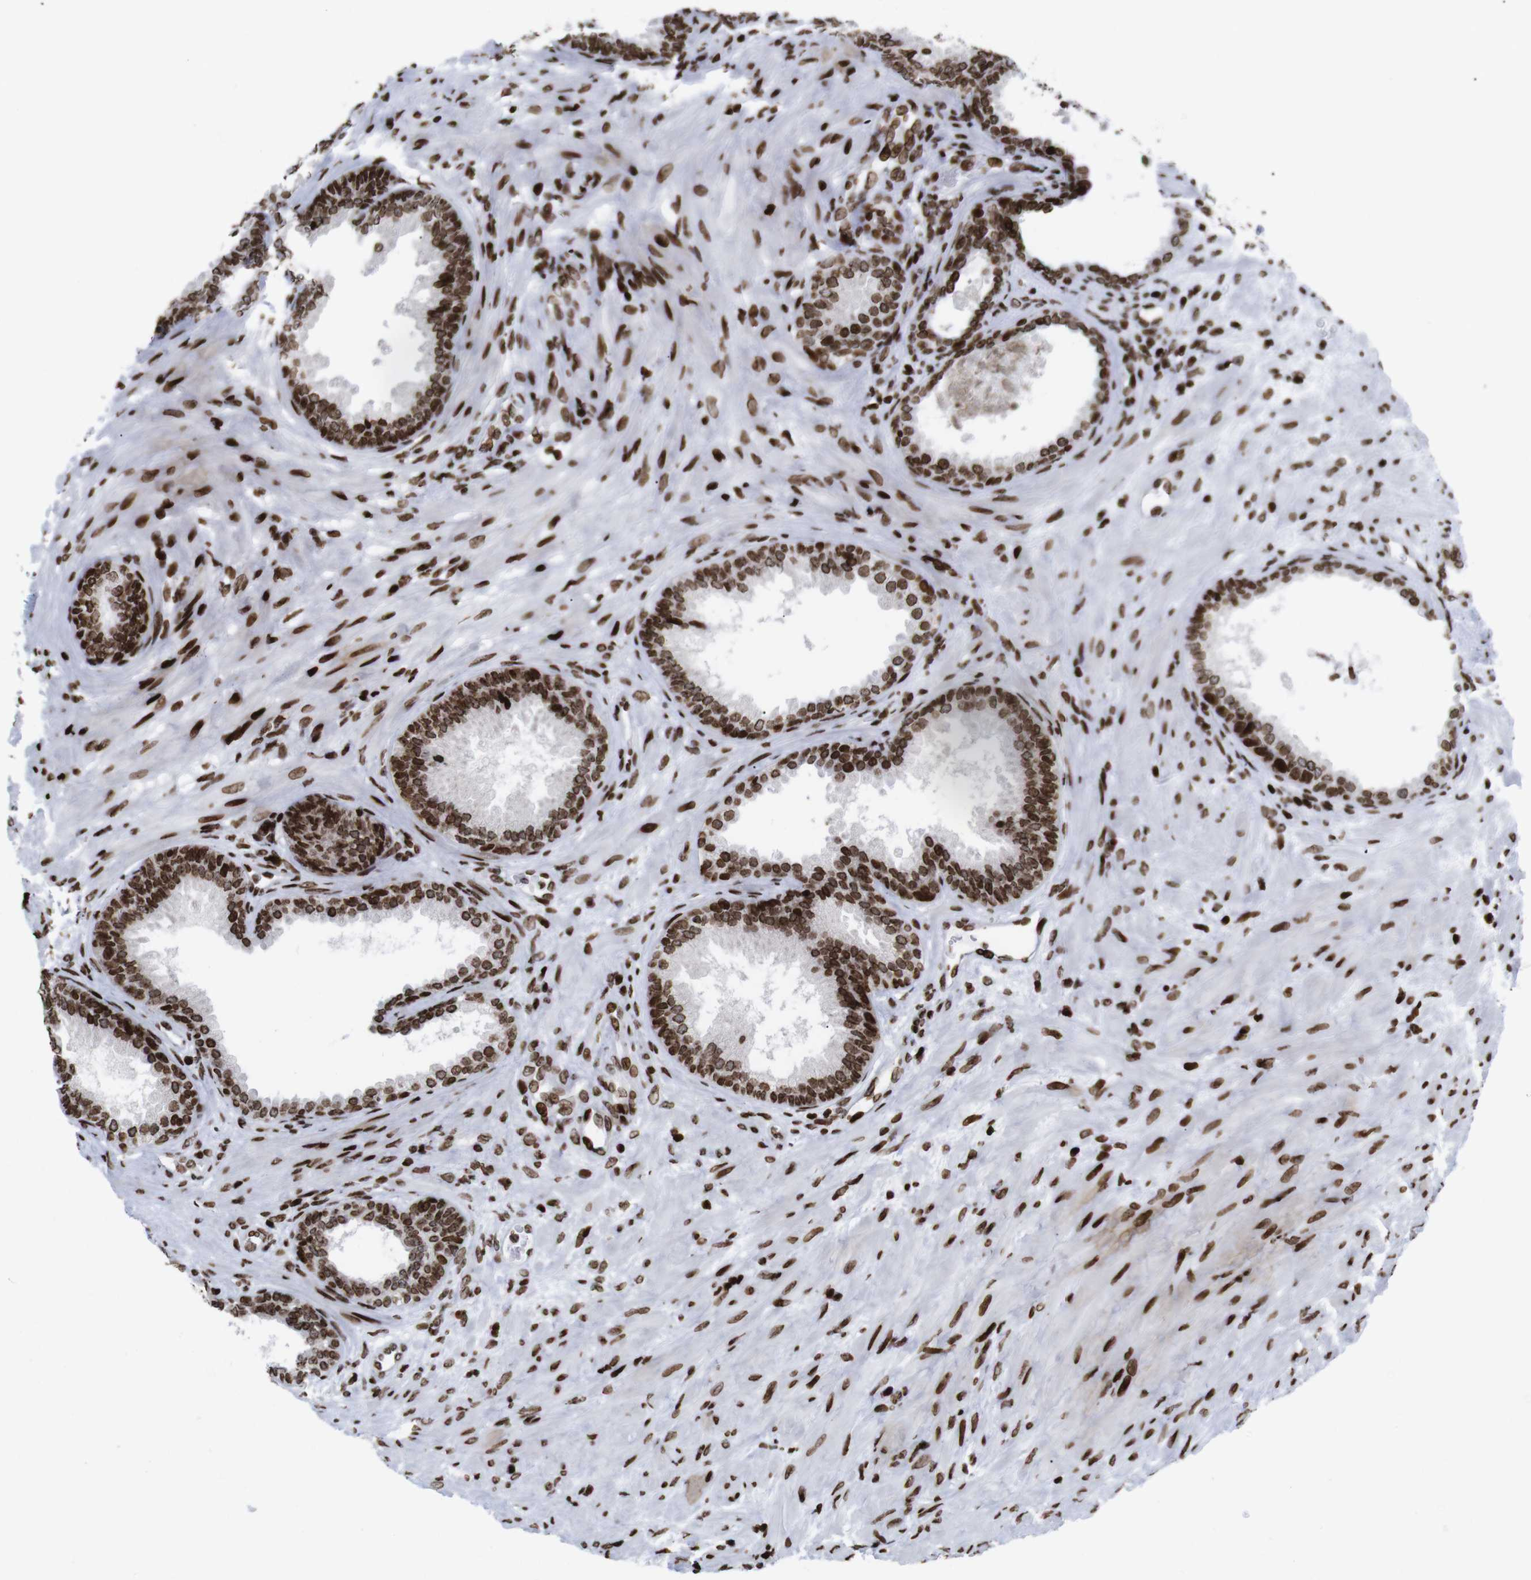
{"staining": {"intensity": "strong", "quantity": ">75%", "location": "nuclear"}, "tissue": "prostate", "cell_type": "Glandular cells", "image_type": "normal", "snomed": [{"axis": "morphology", "description": "Normal tissue, NOS"}, {"axis": "topography", "description": "Prostate"}], "caption": "Protein expression analysis of benign human prostate reveals strong nuclear positivity in about >75% of glandular cells. (DAB (3,3'-diaminobenzidine) IHC, brown staining for protein, blue staining for nuclei).", "gene": "H1", "patient": {"sex": "male", "age": 76}}